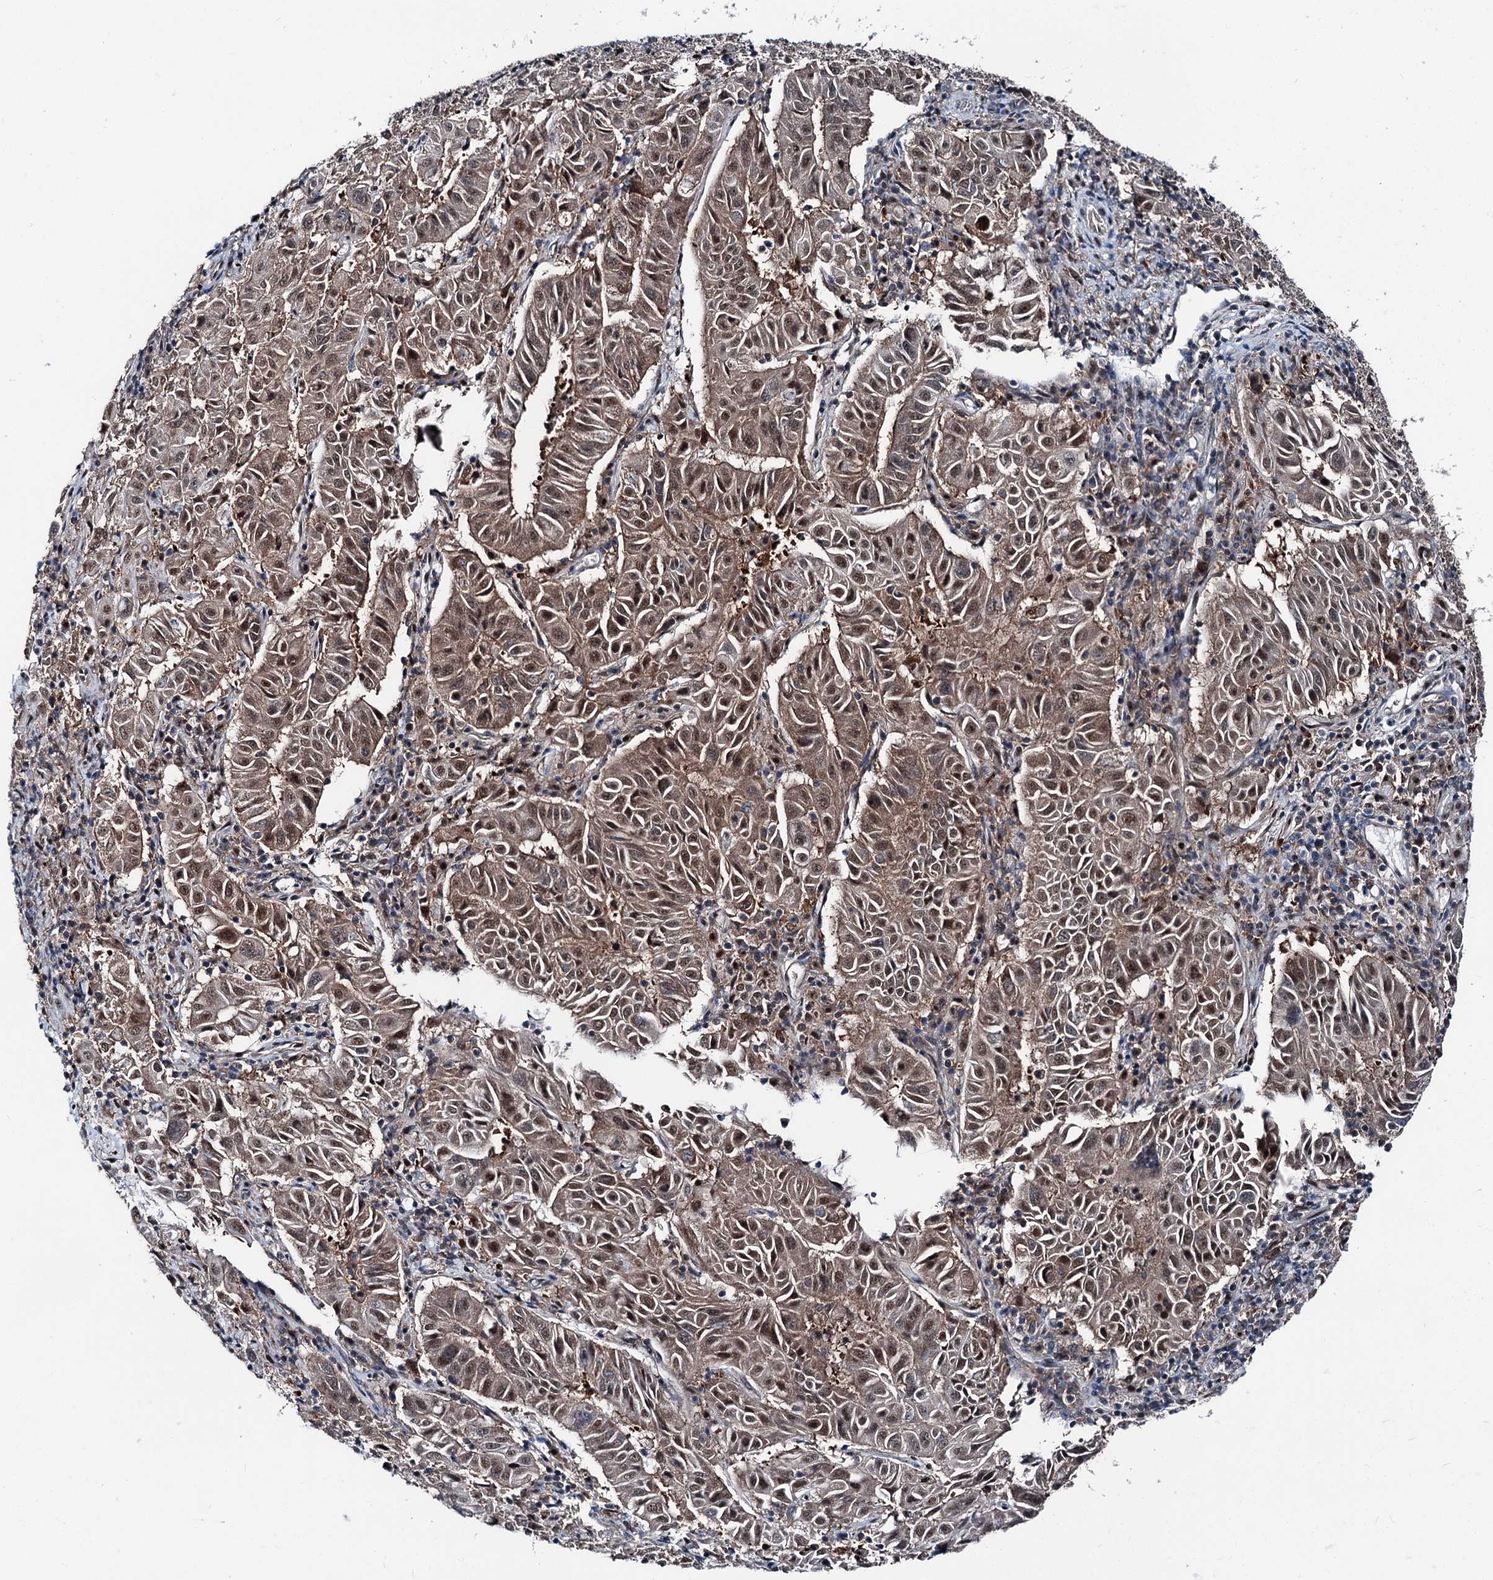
{"staining": {"intensity": "moderate", "quantity": ">75%", "location": "nuclear"}, "tissue": "pancreatic cancer", "cell_type": "Tumor cells", "image_type": "cancer", "snomed": [{"axis": "morphology", "description": "Adenocarcinoma, NOS"}, {"axis": "topography", "description": "Pancreas"}], "caption": "This image exhibits pancreatic cancer stained with immunohistochemistry (IHC) to label a protein in brown. The nuclear of tumor cells show moderate positivity for the protein. Nuclei are counter-stained blue.", "gene": "PSMD13", "patient": {"sex": "male", "age": 63}}